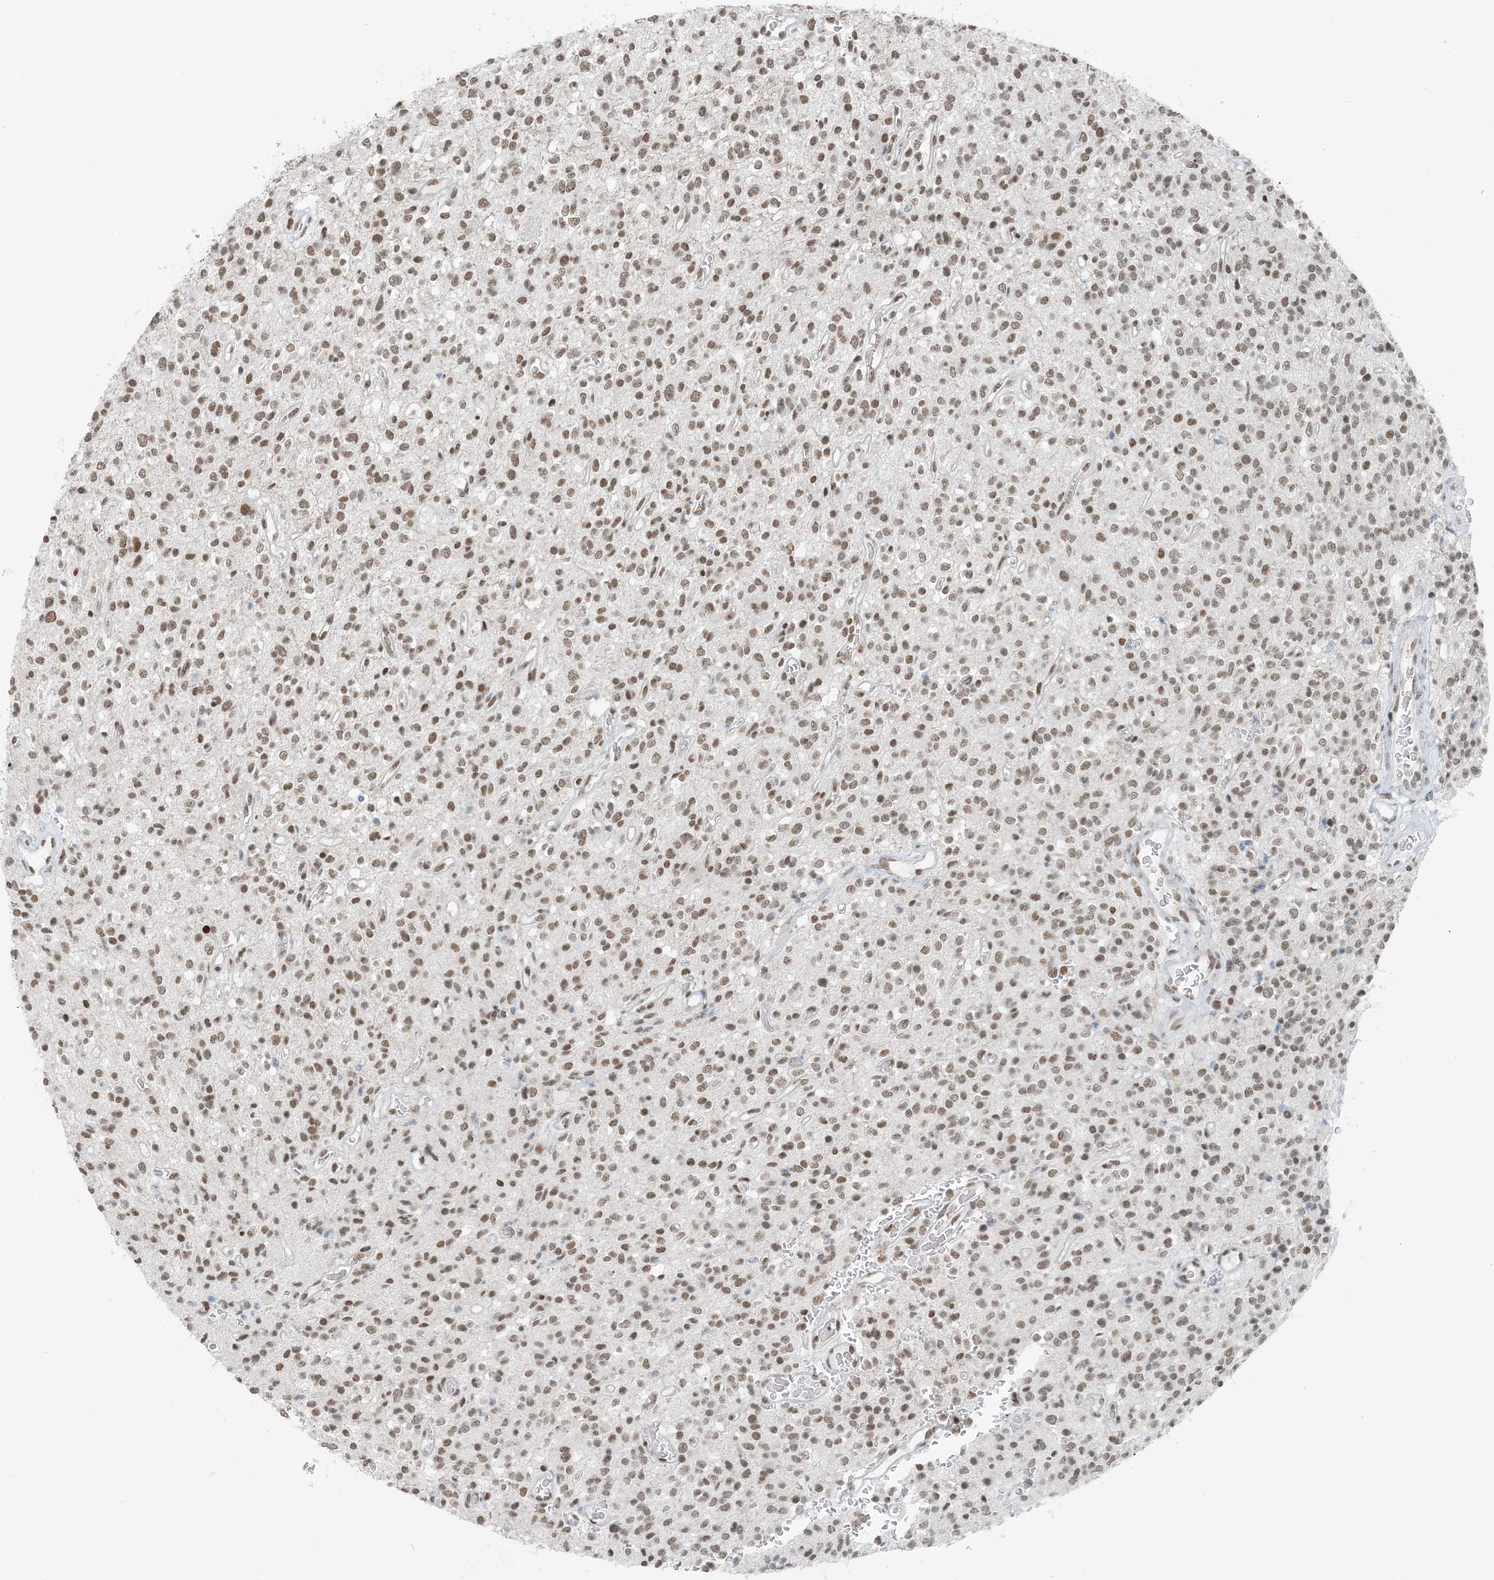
{"staining": {"intensity": "moderate", "quantity": ">75%", "location": "nuclear"}, "tissue": "glioma", "cell_type": "Tumor cells", "image_type": "cancer", "snomed": [{"axis": "morphology", "description": "Glioma, malignant, High grade"}, {"axis": "topography", "description": "Brain"}], "caption": "Immunohistochemistry (IHC) micrograph of human glioma stained for a protein (brown), which demonstrates medium levels of moderate nuclear positivity in approximately >75% of tumor cells.", "gene": "ZNF500", "patient": {"sex": "male", "age": 34}}